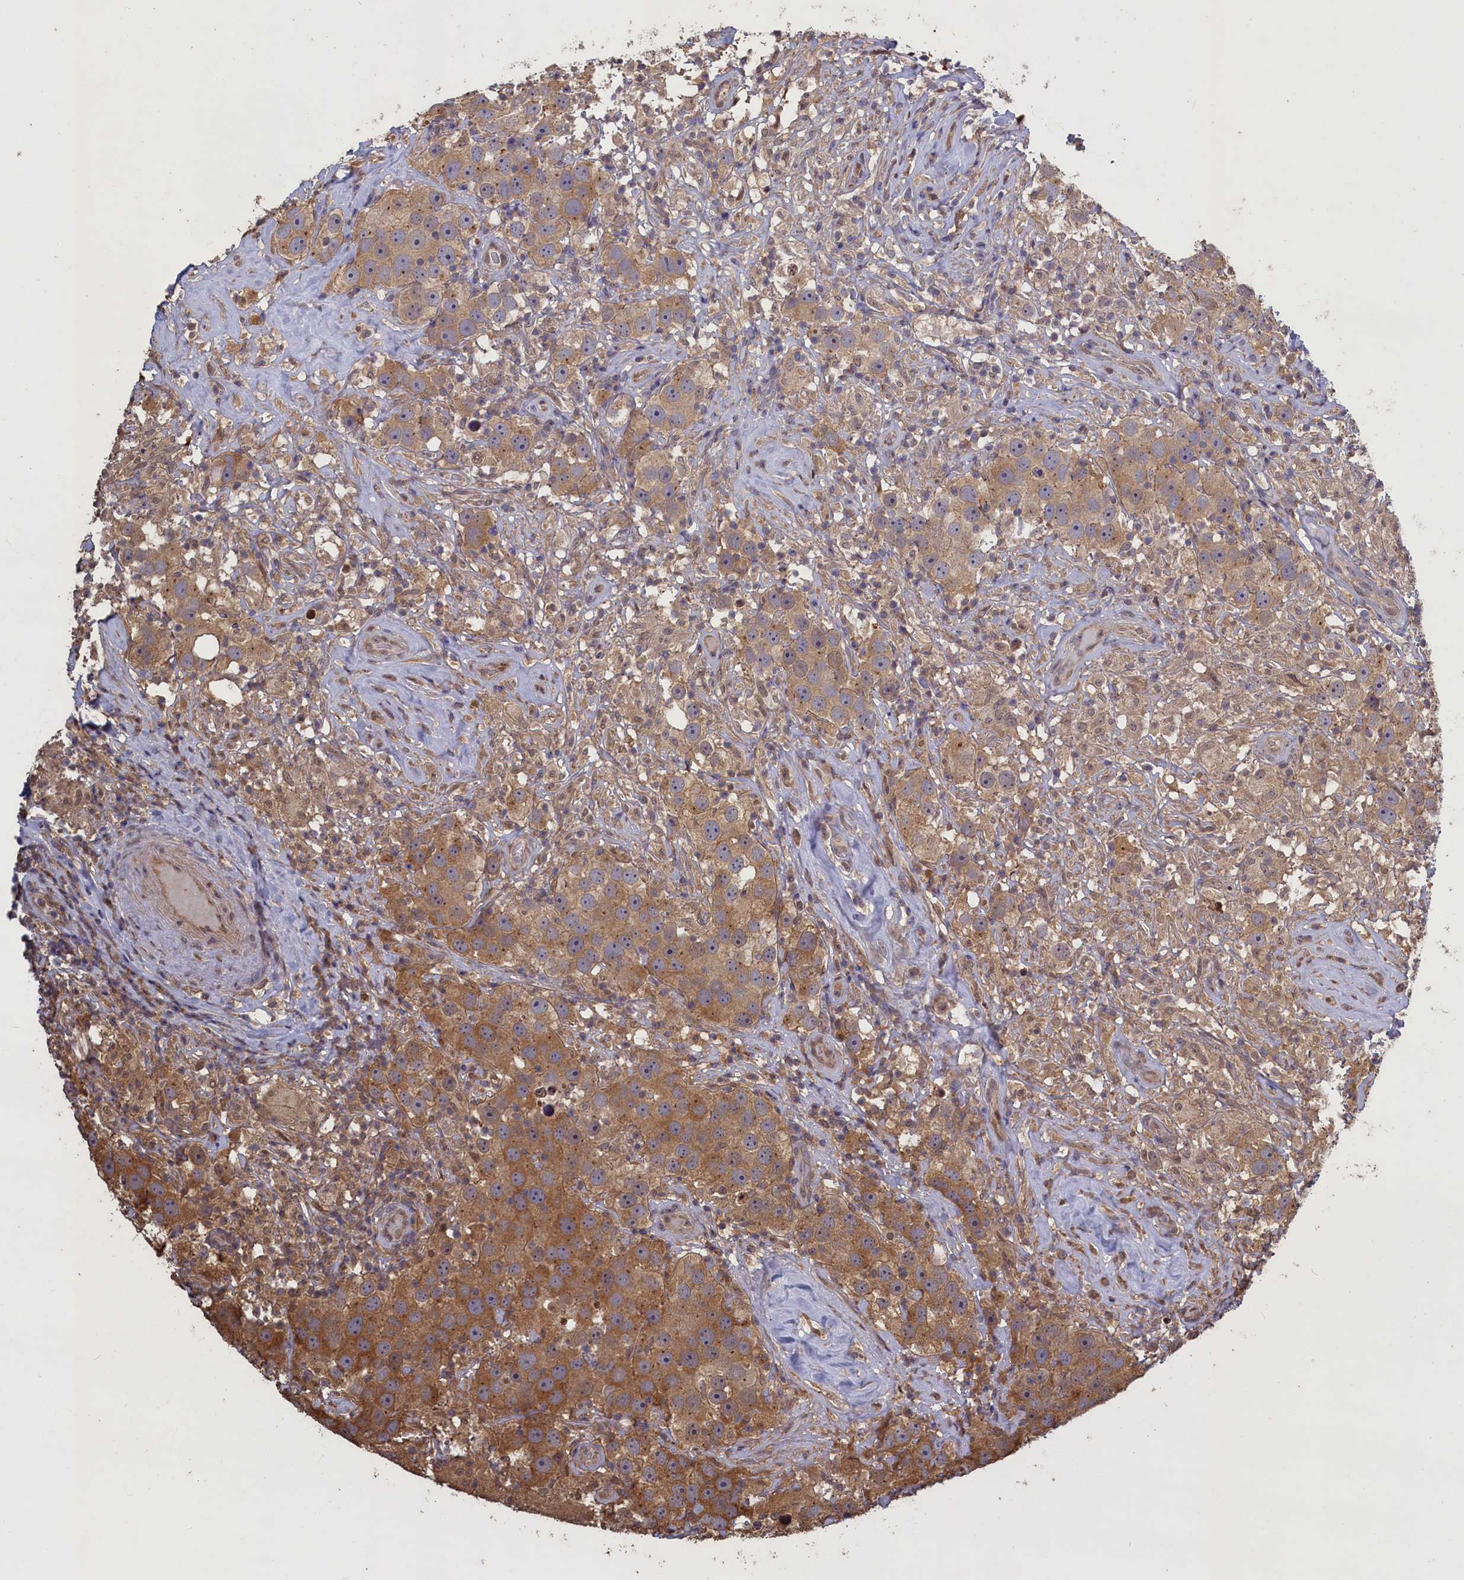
{"staining": {"intensity": "moderate", "quantity": ">75%", "location": "cytoplasmic/membranous"}, "tissue": "testis cancer", "cell_type": "Tumor cells", "image_type": "cancer", "snomed": [{"axis": "morphology", "description": "Seminoma, NOS"}, {"axis": "topography", "description": "Testis"}], "caption": "Protein expression analysis of testis cancer (seminoma) exhibits moderate cytoplasmic/membranous staining in approximately >75% of tumor cells.", "gene": "UCHL3", "patient": {"sex": "male", "age": 49}}